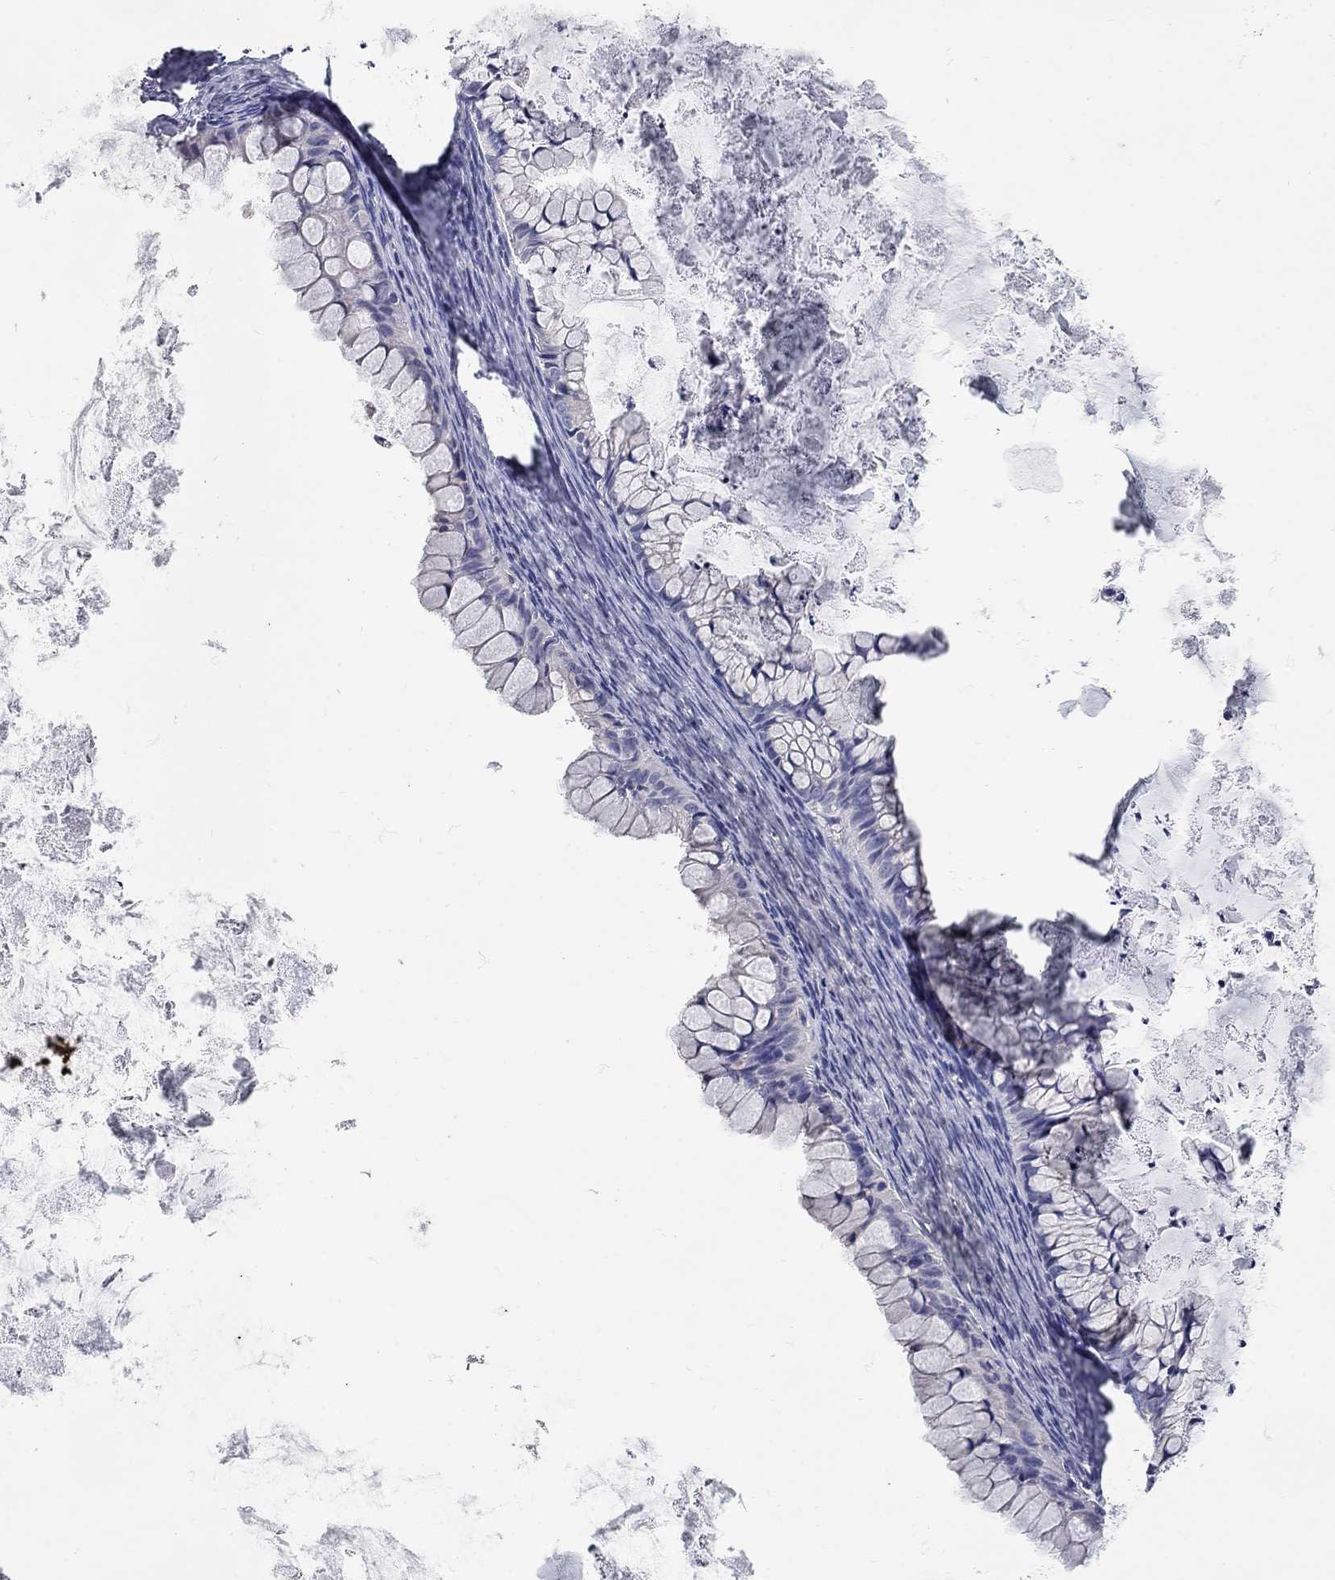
{"staining": {"intensity": "negative", "quantity": "none", "location": "none"}, "tissue": "ovarian cancer", "cell_type": "Tumor cells", "image_type": "cancer", "snomed": [{"axis": "morphology", "description": "Cystadenocarcinoma, mucinous, NOS"}, {"axis": "topography", "description": "Ovary"}], "caption": "A micrograph of ovarian cancer stained for a protein demonstrates no brown staining in tumor cells.", "gene": "XAGE2", "patient": {"sex": "female", "age": 35}}